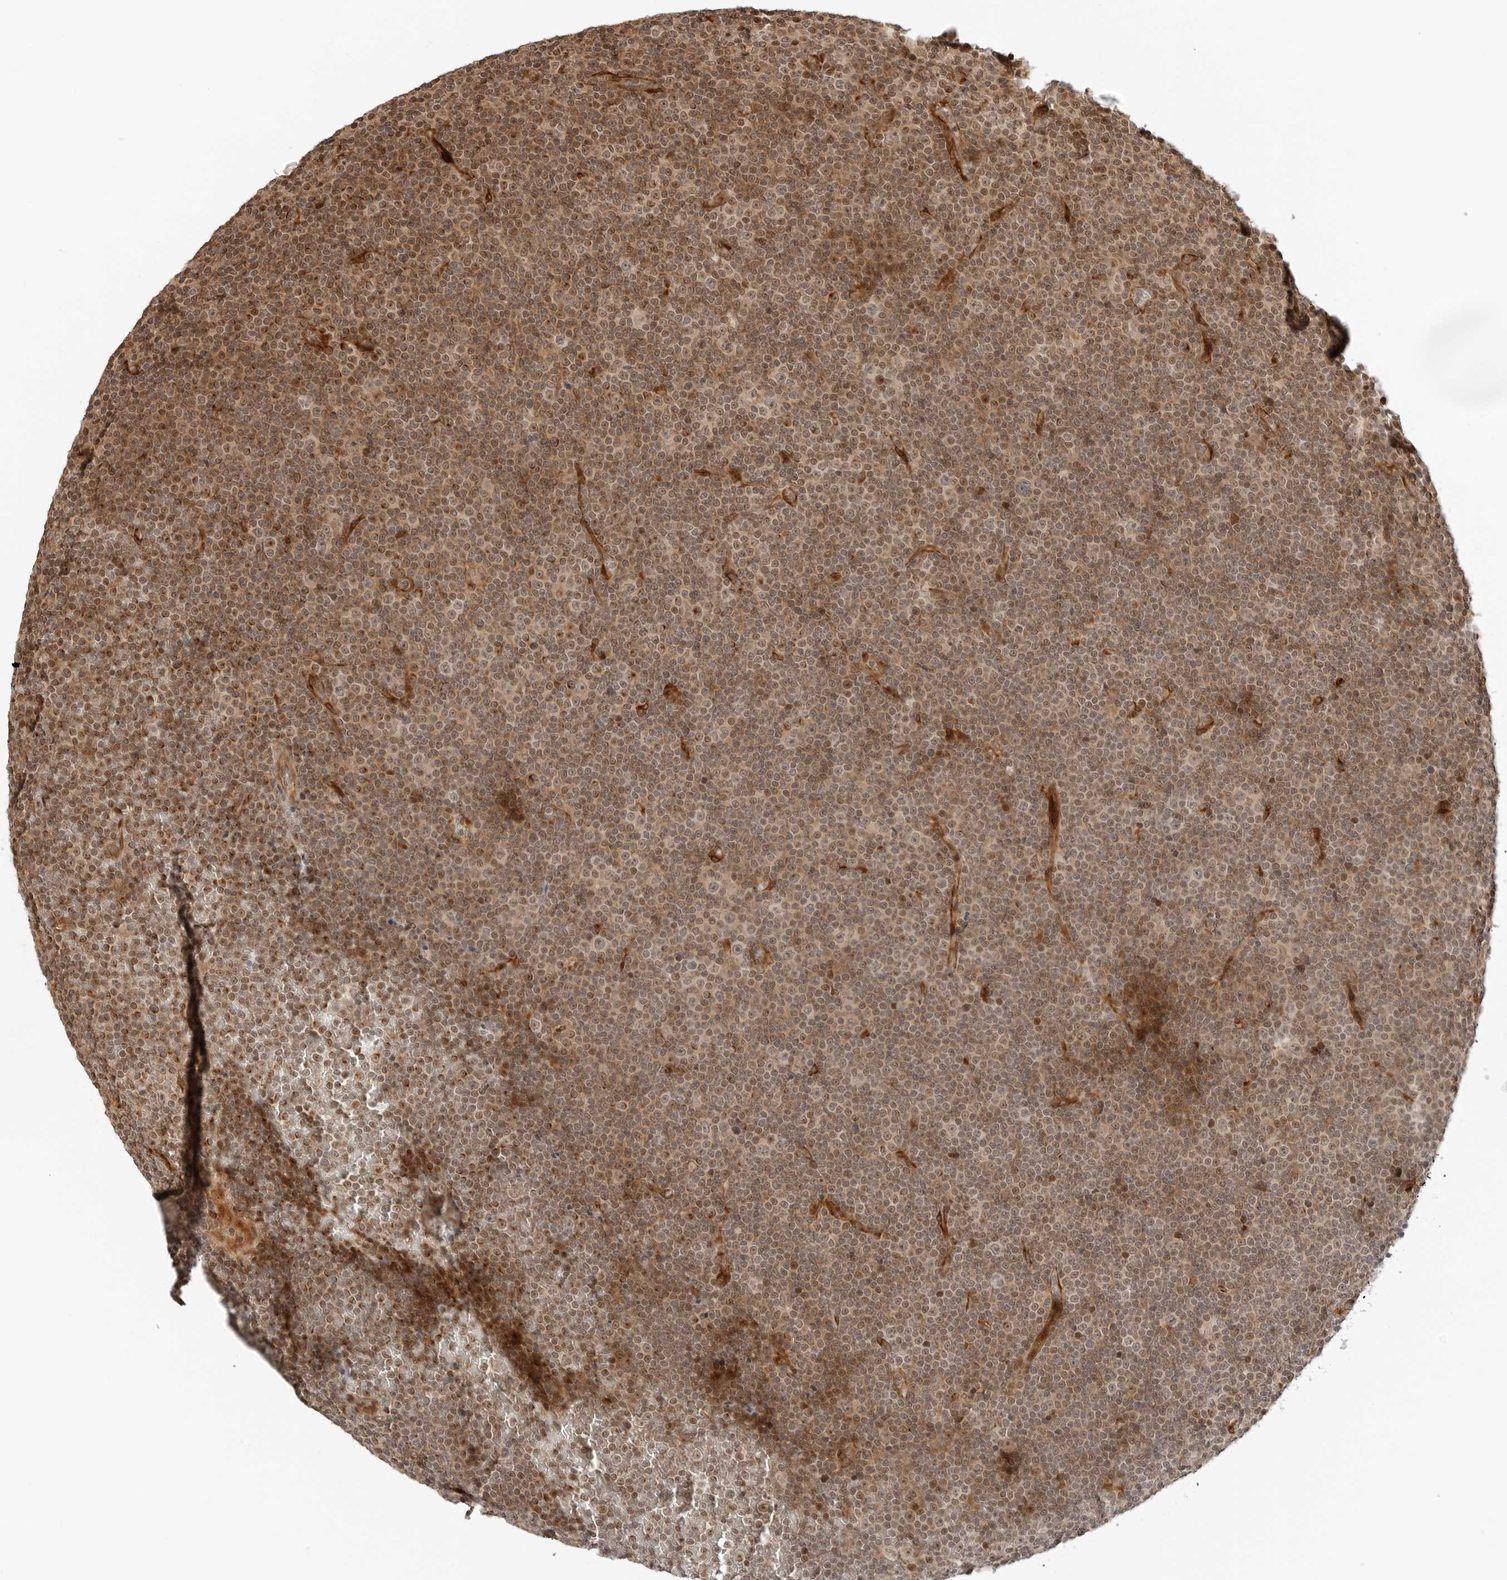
{"staining": {"intensity": "moderate", "quantity": "25%-75%", "location": "nuclear"}, "tissue": "lymphoma", "cell_type": "Tumor cells", "image_type": "cancer", "snomed": [{"axis": "morphology", "description": "Malignant lymphoma, non-Hodgkin's type, Low grade"}, {"axis": "topography", "description": "Lymph node"}], "caption": "The immunohistochemical stain shows moderate nuclear expression in tumor cells of malignant lymphoma, non-Hodgkin's type (low-grade) tissue.", "gene": "GEM", "patient": {"sex": "female", "age": 67}}